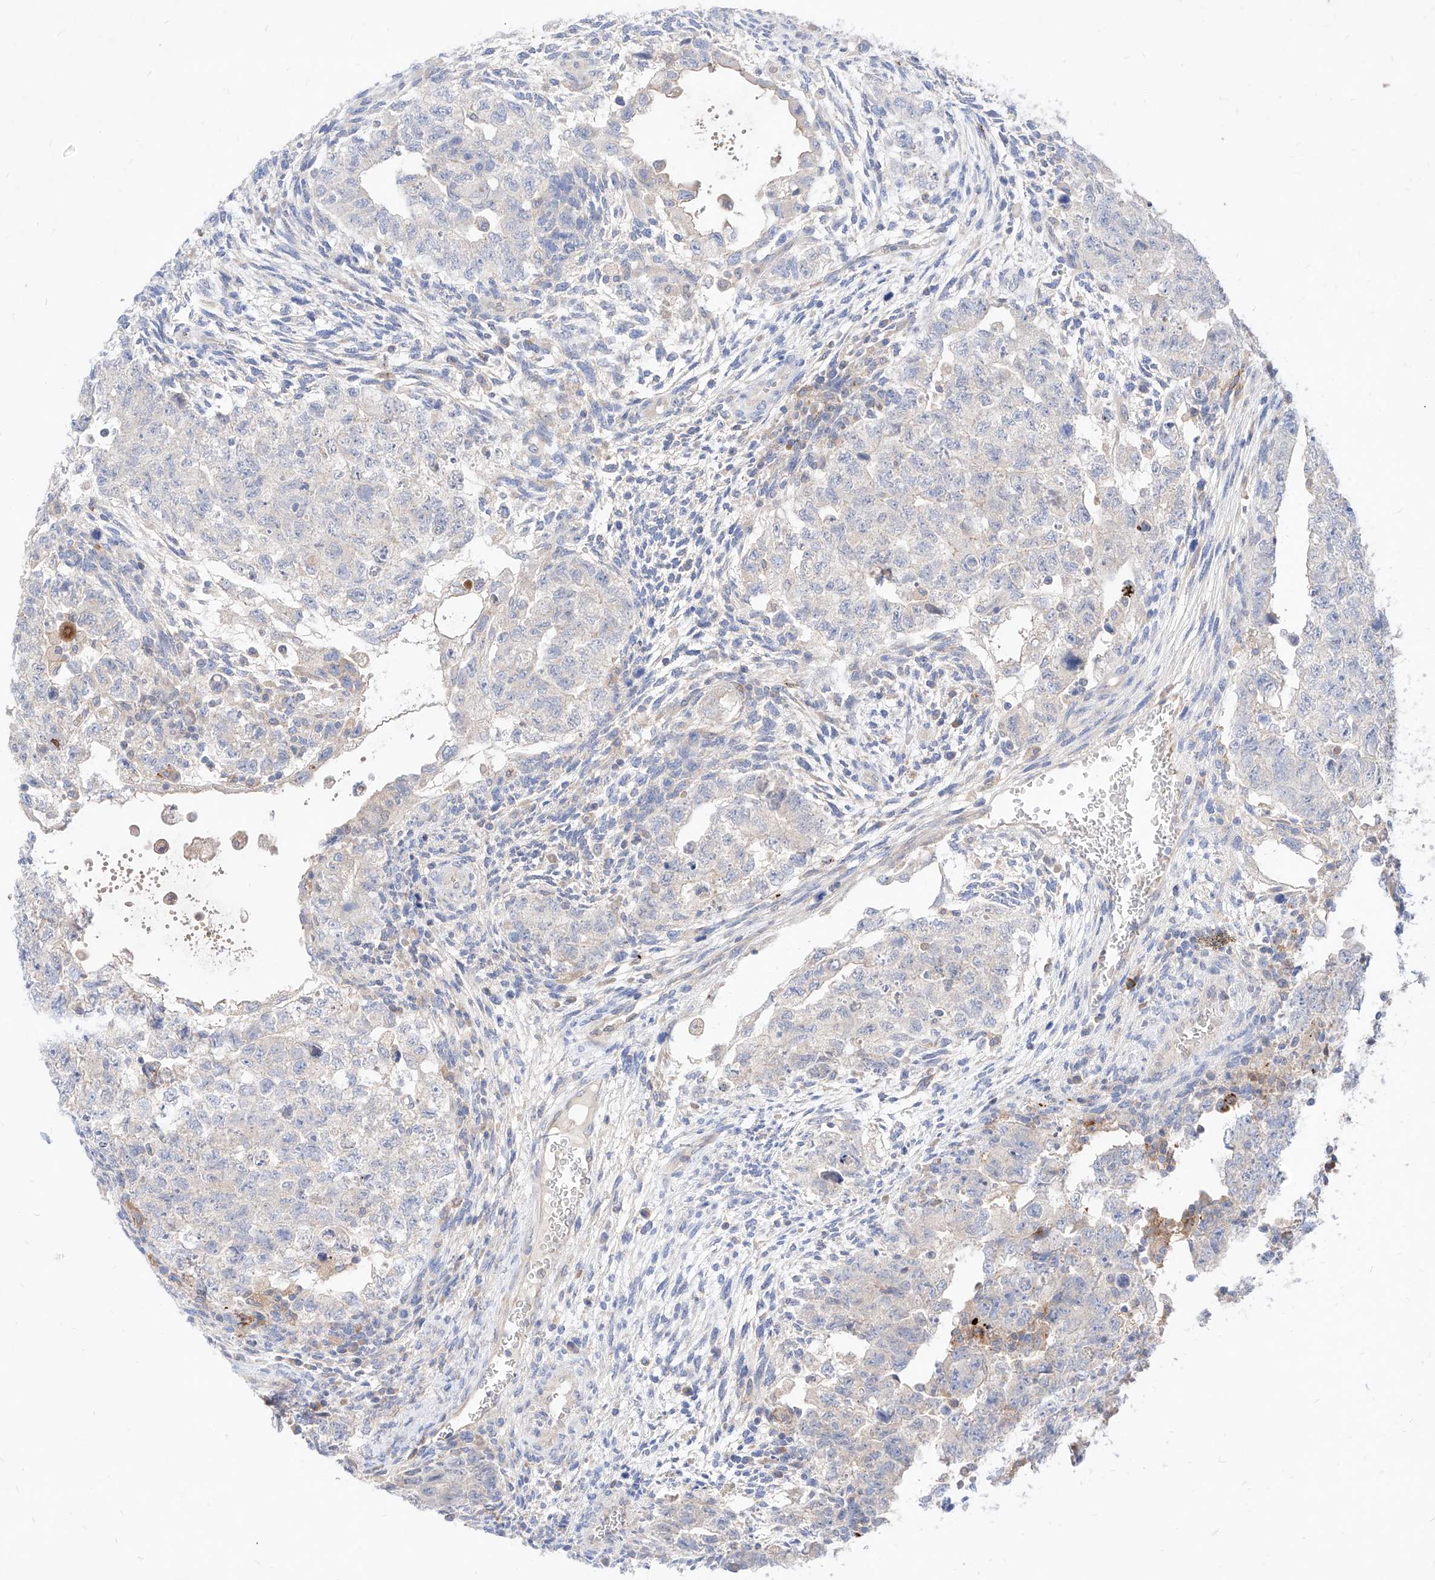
{"staining": {"intensity": "negative", "quantity": "none", "location": "none"}, "tissue": "testis cancer", "cell_type": "Tumor cells", "image_type": "cancer", "snomed": [{"axis": "morphology", "description": "Carcinoma, Embryonal, NOS"}, {"axis": "topography", "description": "Testis"}], "caption": "Human testis cancer (embryonal carcinoma) stained for a protein using immunohistochemistry reveals no expression in tumor cells.", "gene": "TSNAX", "patient": {"sex": "male", "age": 36}}